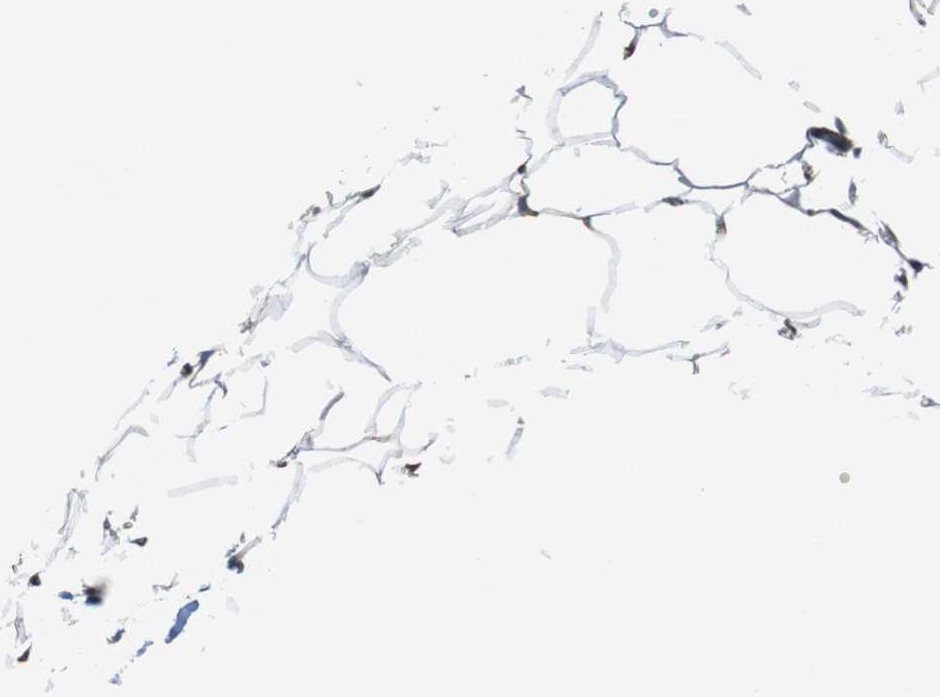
{"staining": {"intensity": "moderate", "quantity": "<25%", "location": "cytoplasmic/membranous"}, "tissue": "adipose tissue", "cell_type": "Adipocytes", "image_type": "normal", "snomed": [{"axis": "morphology", "description": "Normal tissue, NOS"}, {"axis": "topography", "description": "Breast"}, {"axis": "topography", "description": "Adipose tissue"}], "caption": "Normal adipose tissue reveals moderate cytoplasmic/membranous positivity in approximately <25% of adipocytes.", "gene": "TSC1", "patient": {"sex": "female", "age": 25}}